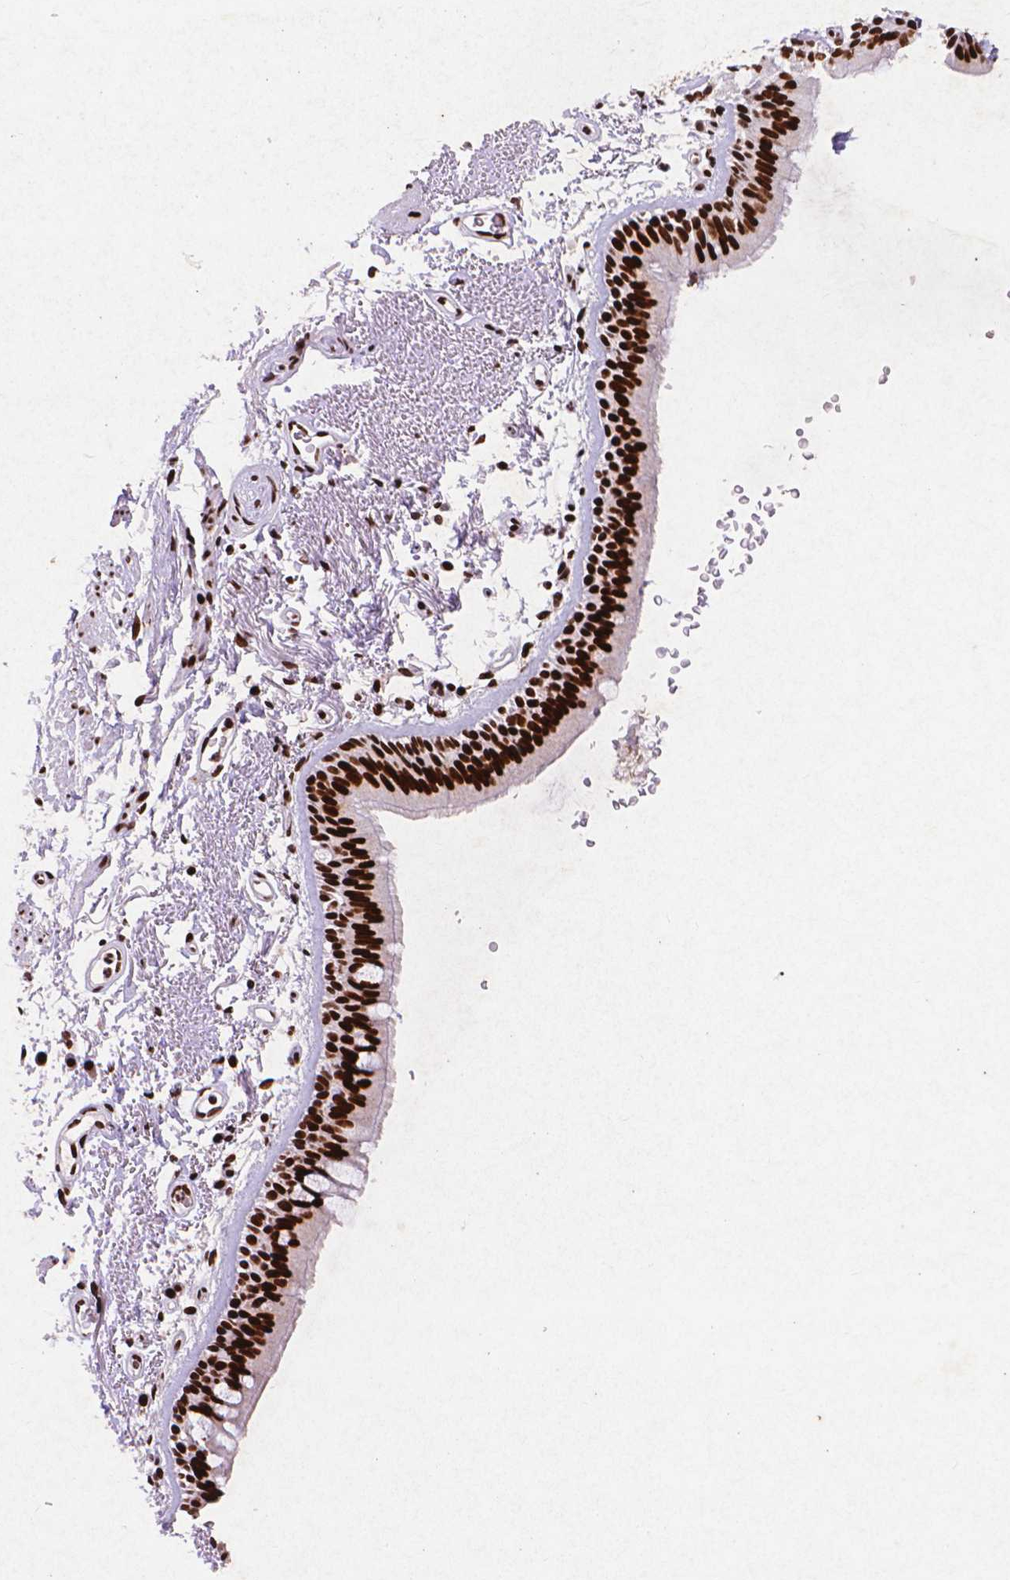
{"staining": {"intensity": "strong", "quantity": ">75%", "location": "nuclear"}, "tissue": "bronchus", "cell_type": "Respiratory epithelial cells", "image_type": "normal", "snomed": [{"axis": "morphology", "description": "Normal tissue, NOS"}, {"axis": "topography", "description": "Lymph node"}, {"axis": "topography", "description": "Bronchus"}], "caption": "DAB immunohistochemical staining of normal human bronchus displays strong nuclear protein staining in approximately >75% of respiratory epithelial cells.", "gene": "CITED2", "patient": {"sex": "female", "age": 70}}